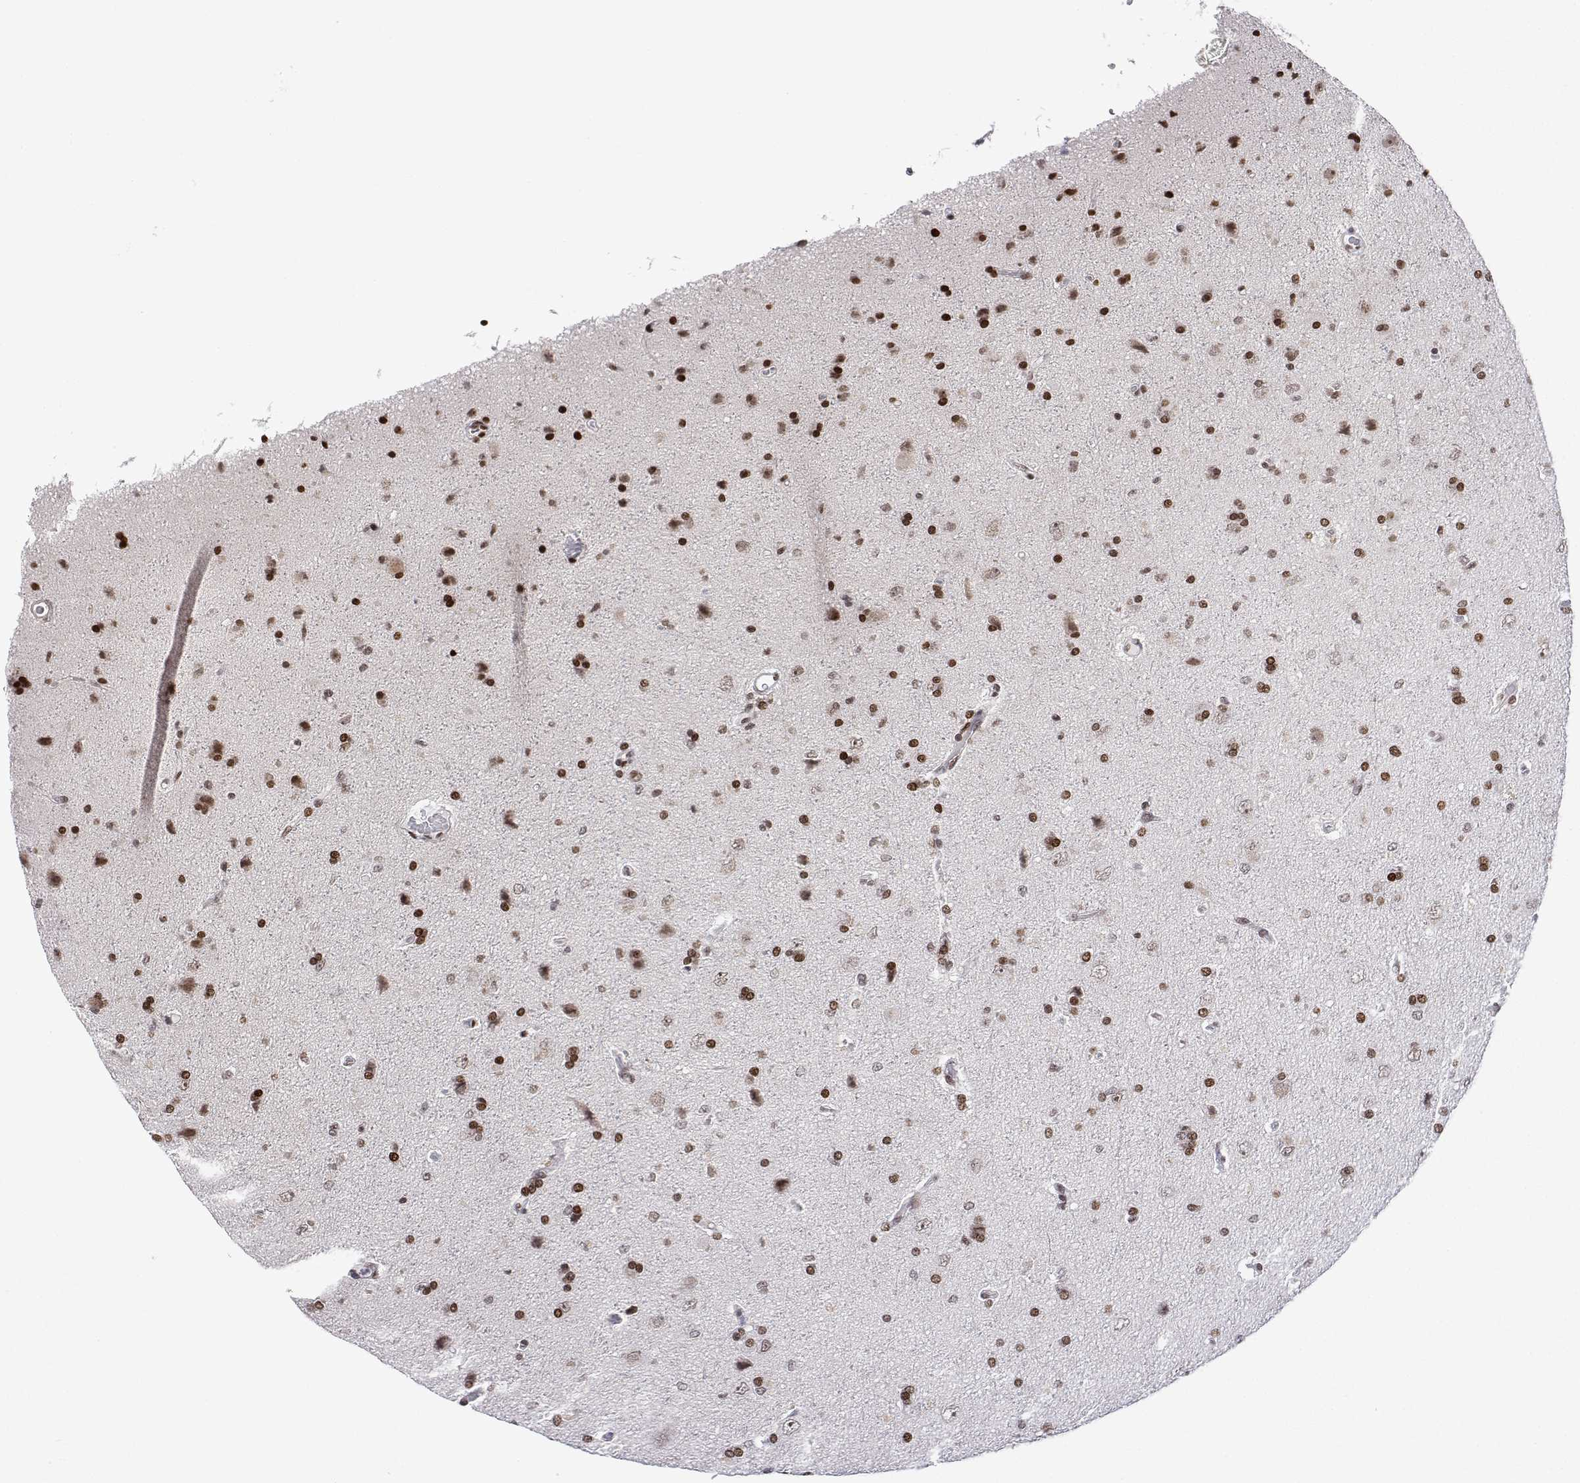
{"staining": {"intensity": "moderate", "quantity": ">75%", "location": "nuclear"}, "tissue": "glioma", "cell_type": "Tumor cells", "image_type": "cancer", "snomed": [{"axis": "morphology", "description": "Glioma, malignant, High grade"}, {"axis": "topography", "description": "Cerebral cortex"}], "caption": "Tumor cells exhibit moderate nuclear positivity in approximately >75% of cells in glioma. The protein of interest is shown in brown color, while the nuclei are stained blue.", "gene": "XPC", "patient": {"sex": "male", "age": 70}}